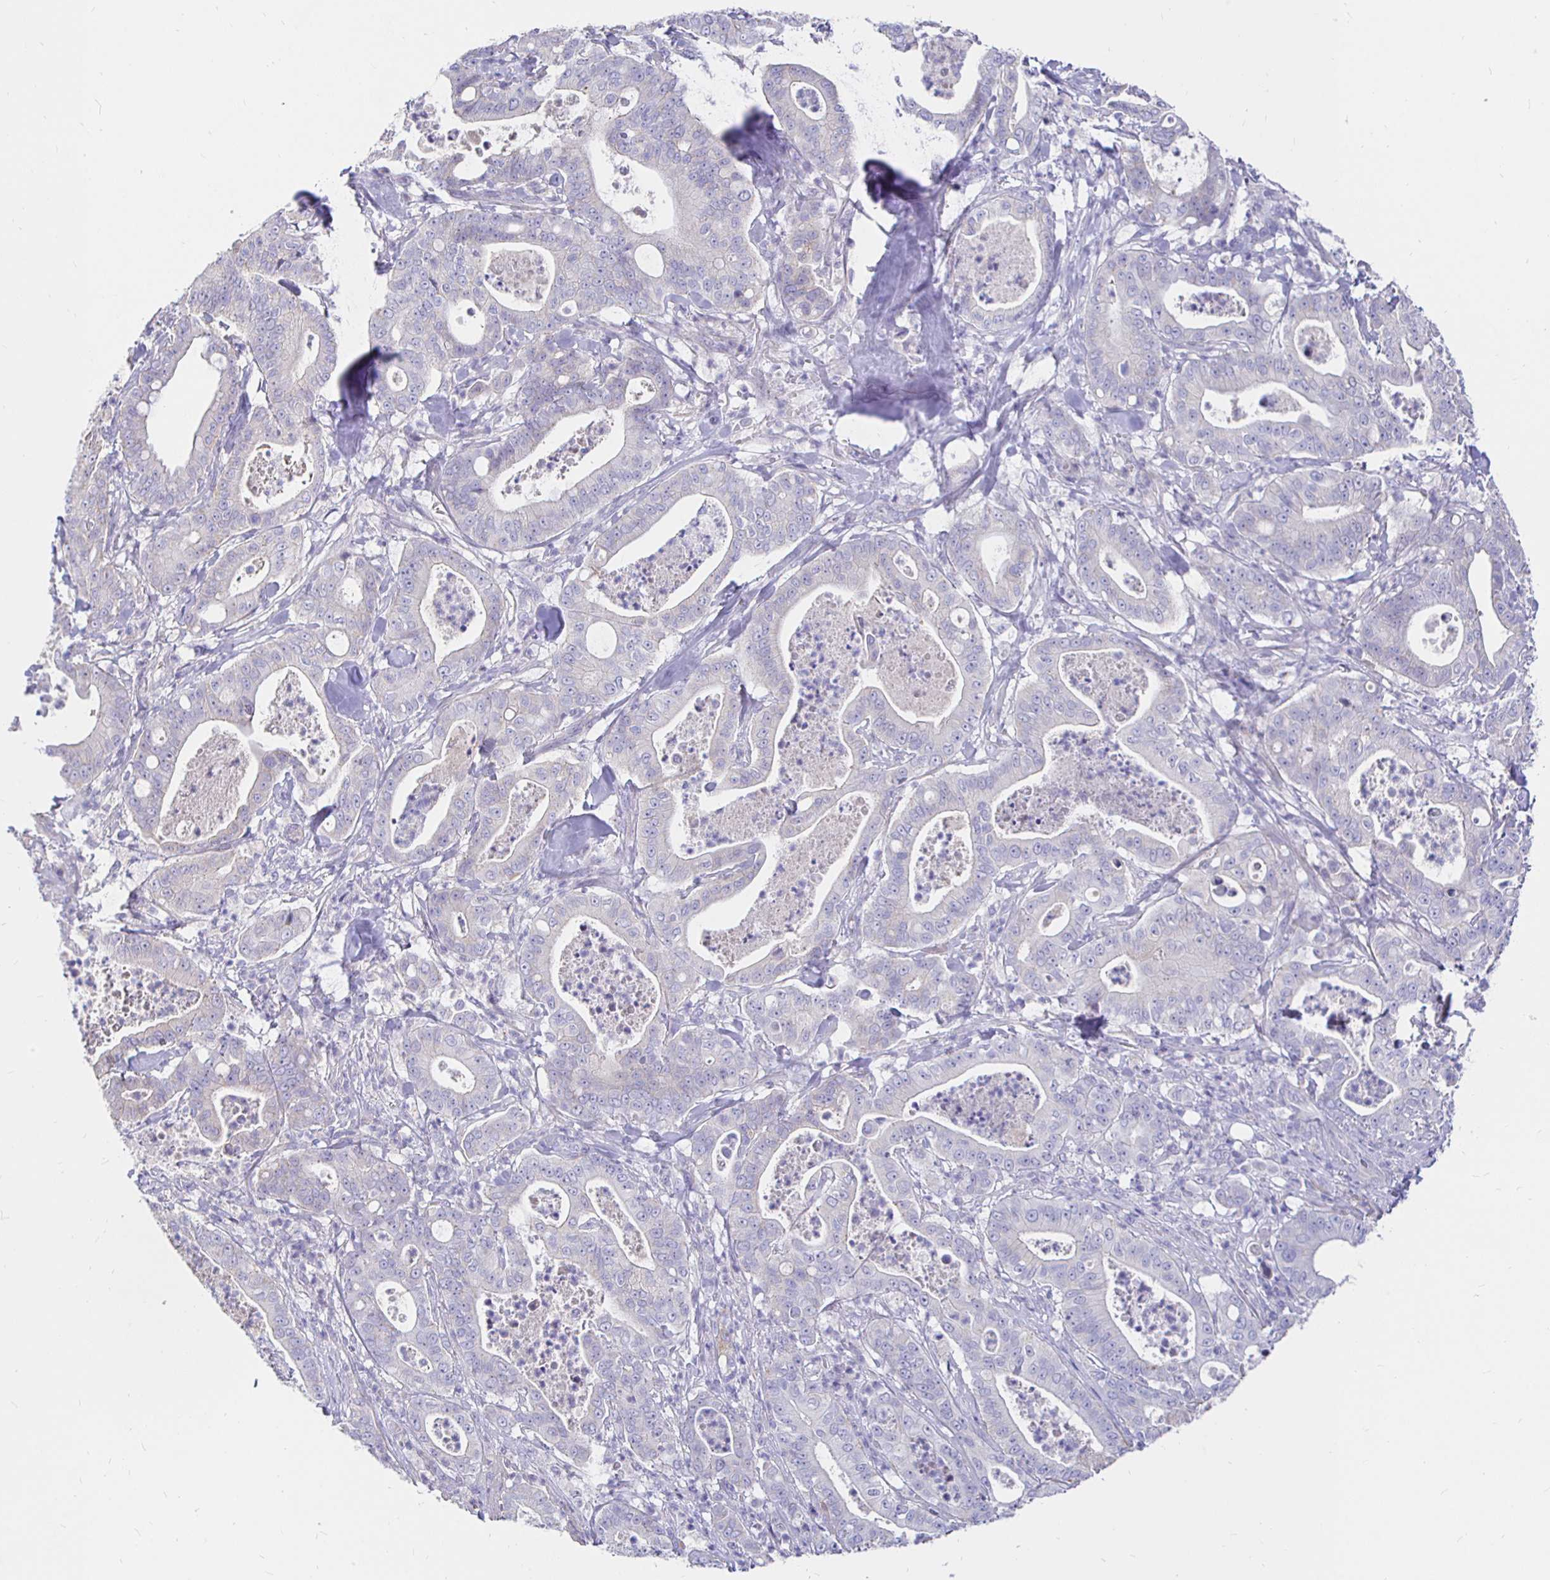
{"staining": {"intensity": "negative", "quantity": "none", "location": "none"}, "tissue": "pancreatic cancer", "cell_type": "Tumor cells", "image_type": "cancer", "snomed": [{"axis": "morphology", "description": "Adenocarcinoma, NOS"}, {"axis": "topography", "description": "Pancreas"}], "caption": "DAB (3,3'-diaminobenzidine) immunohistochemical staining of adenocarcinoma (pancreatic) exhibits no significant staining in tumor cells. Brightfield microscopy of IHC stained with DAB (3,3'-diaminobenzidine) (brown) and hematoxylin (blue), captured at high magnification.", "gene": "NECAB1", "patient": {"sex": "male", "age": 71}}